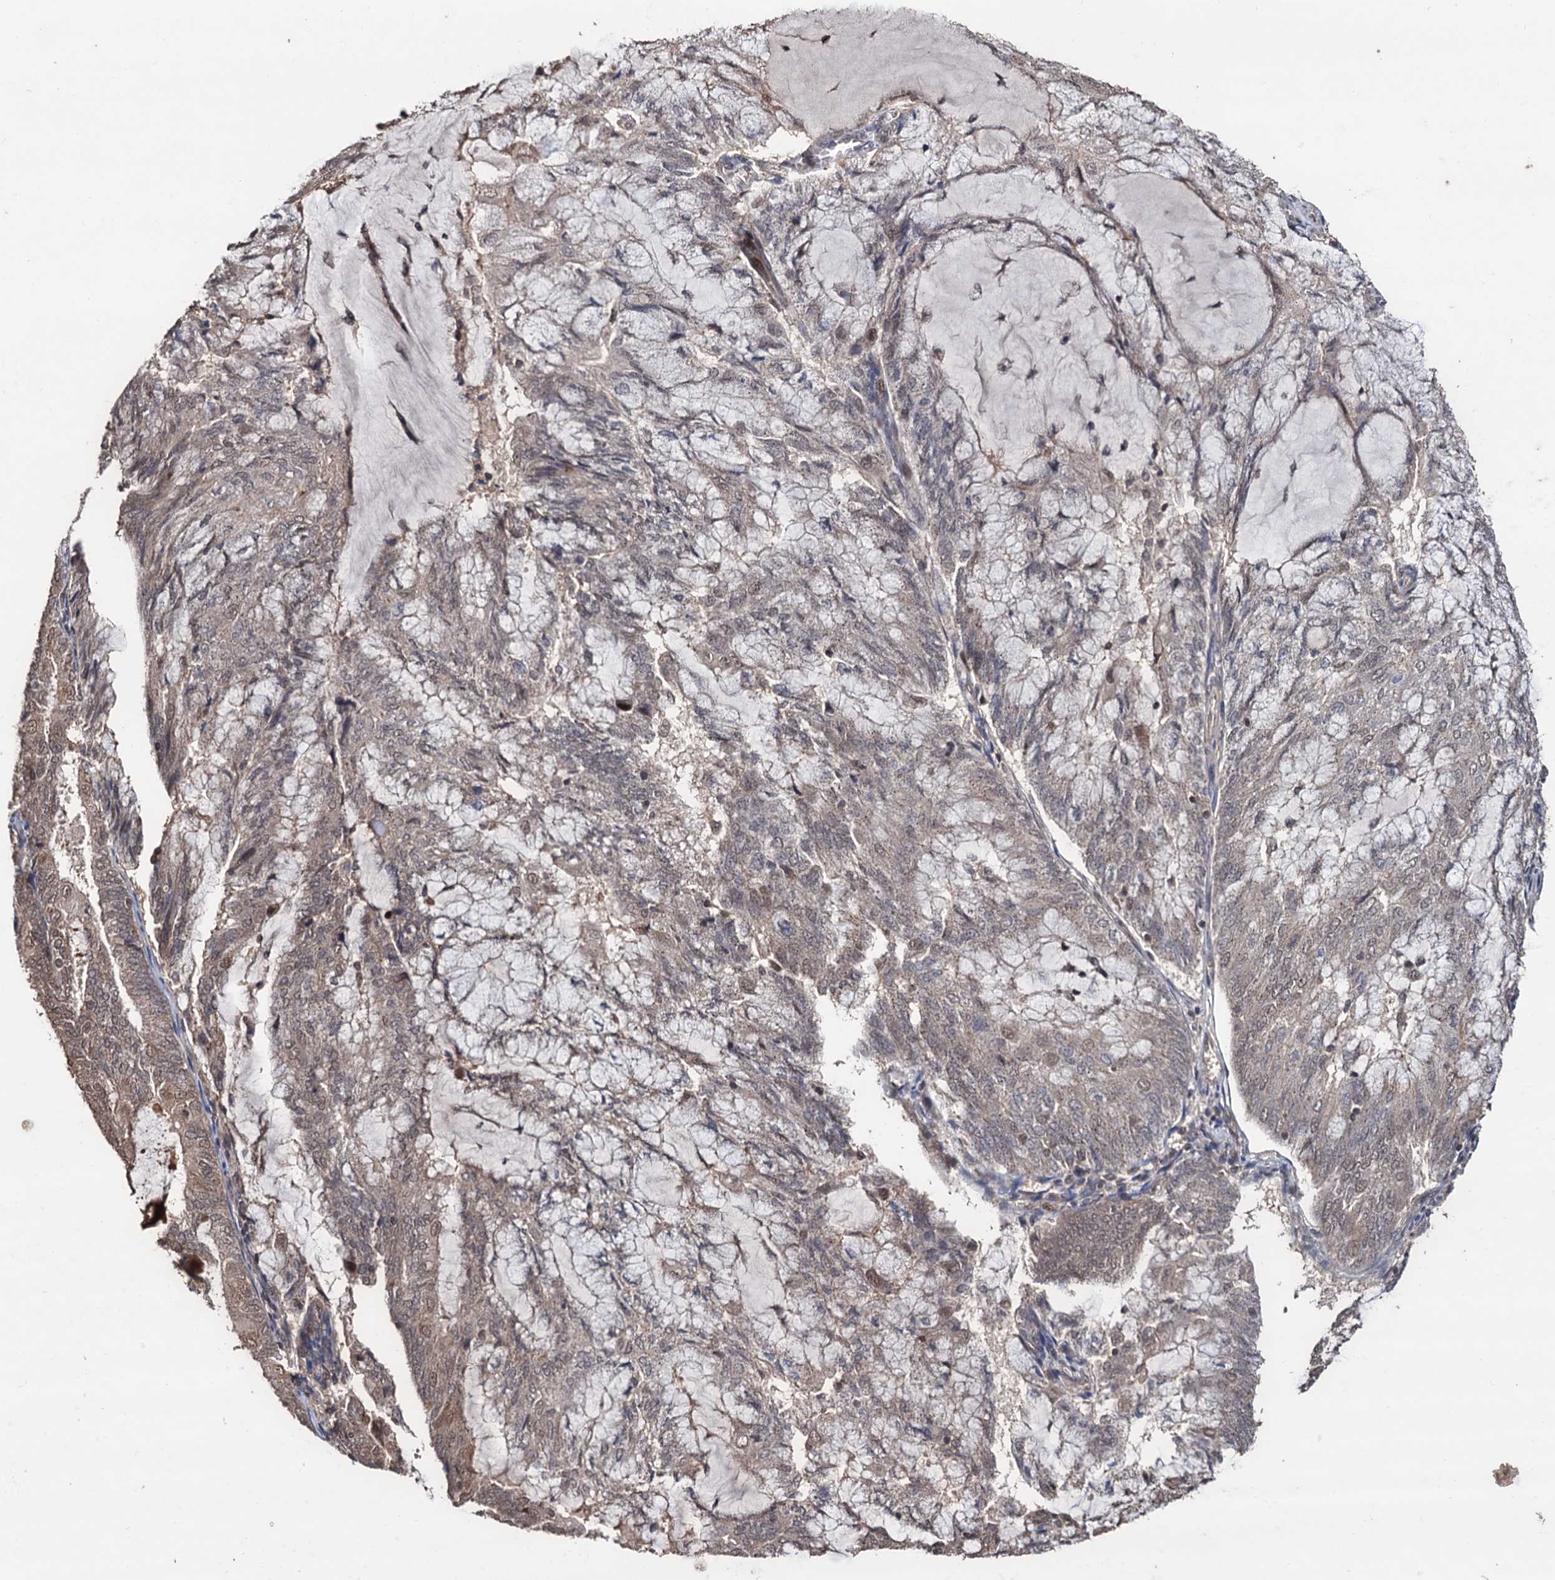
{"staining": {"intensity": "moderate", "quantity": "<25%", "location": "cytoplasmic/membranous,nuclear"}, "tissue": "endometrial cancer", "cell_type": "Tumor cells", "image_type": "cancer", "snomed": [{"axis": "morphology", "description": "Adenocarcinoma, NOS"}, {"axis": "topography", "description": "Endometrium"}], "caption": "High-magnification brightfield microscopy of endometrial cancer (adenocarcinoma) stained with DAB (3,3'-diaminobenzidine) (brown) and counterstained with hematoxylin (blue). tumor cells exhibit moderate cytoplasmic/membranous and nuclear positivity is seen in approximately<25% of cells.", "gene": "KLF5", "patient": {"sex": "female", "age": 81}}